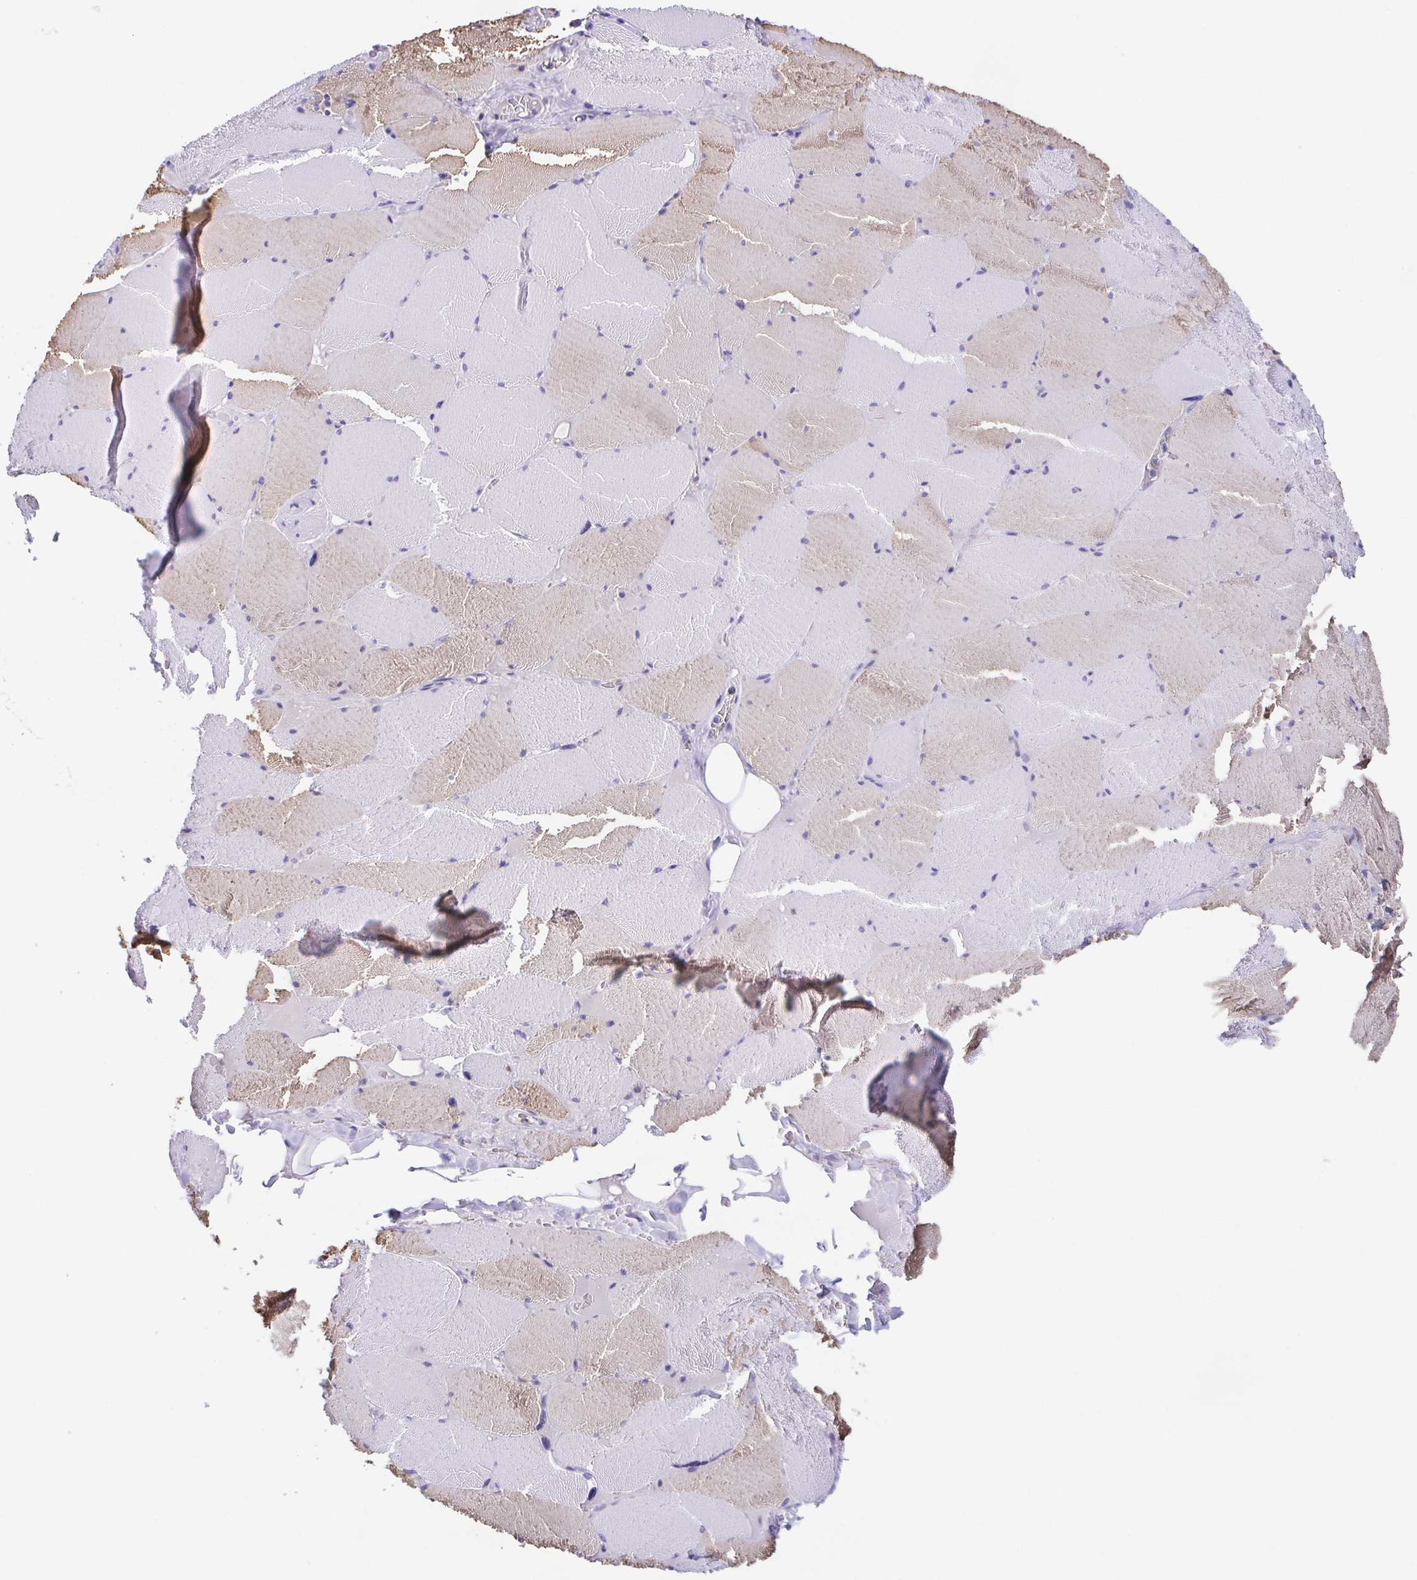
{"staining": {"intensity": "moderate", "quantity": "25%-75%", "location": "cytoplasmic/membranous"}, "tissue": "skeletal muscle", "cell_type": "Myocytes", "image_type": "normal", "snomed": [{"axis": "morphology", "description": "Normal tissue, NOS"}, {"axis": "topography", "description": "Skeletal muscle"}, {"axis": "topography", "description": "Head-Neck"}], "caption": "Myocytes display medium levels of moderate cytoplasmic/membranous expression in about 25%-75% of cells in normal human skeletal muscle. (DAB (3,3'-diaminobenzidine) = brown stain, brightfield microscopy at high magnification).", "gene": "ARPP21", "patient": {"sex": "male", "age": 66}}